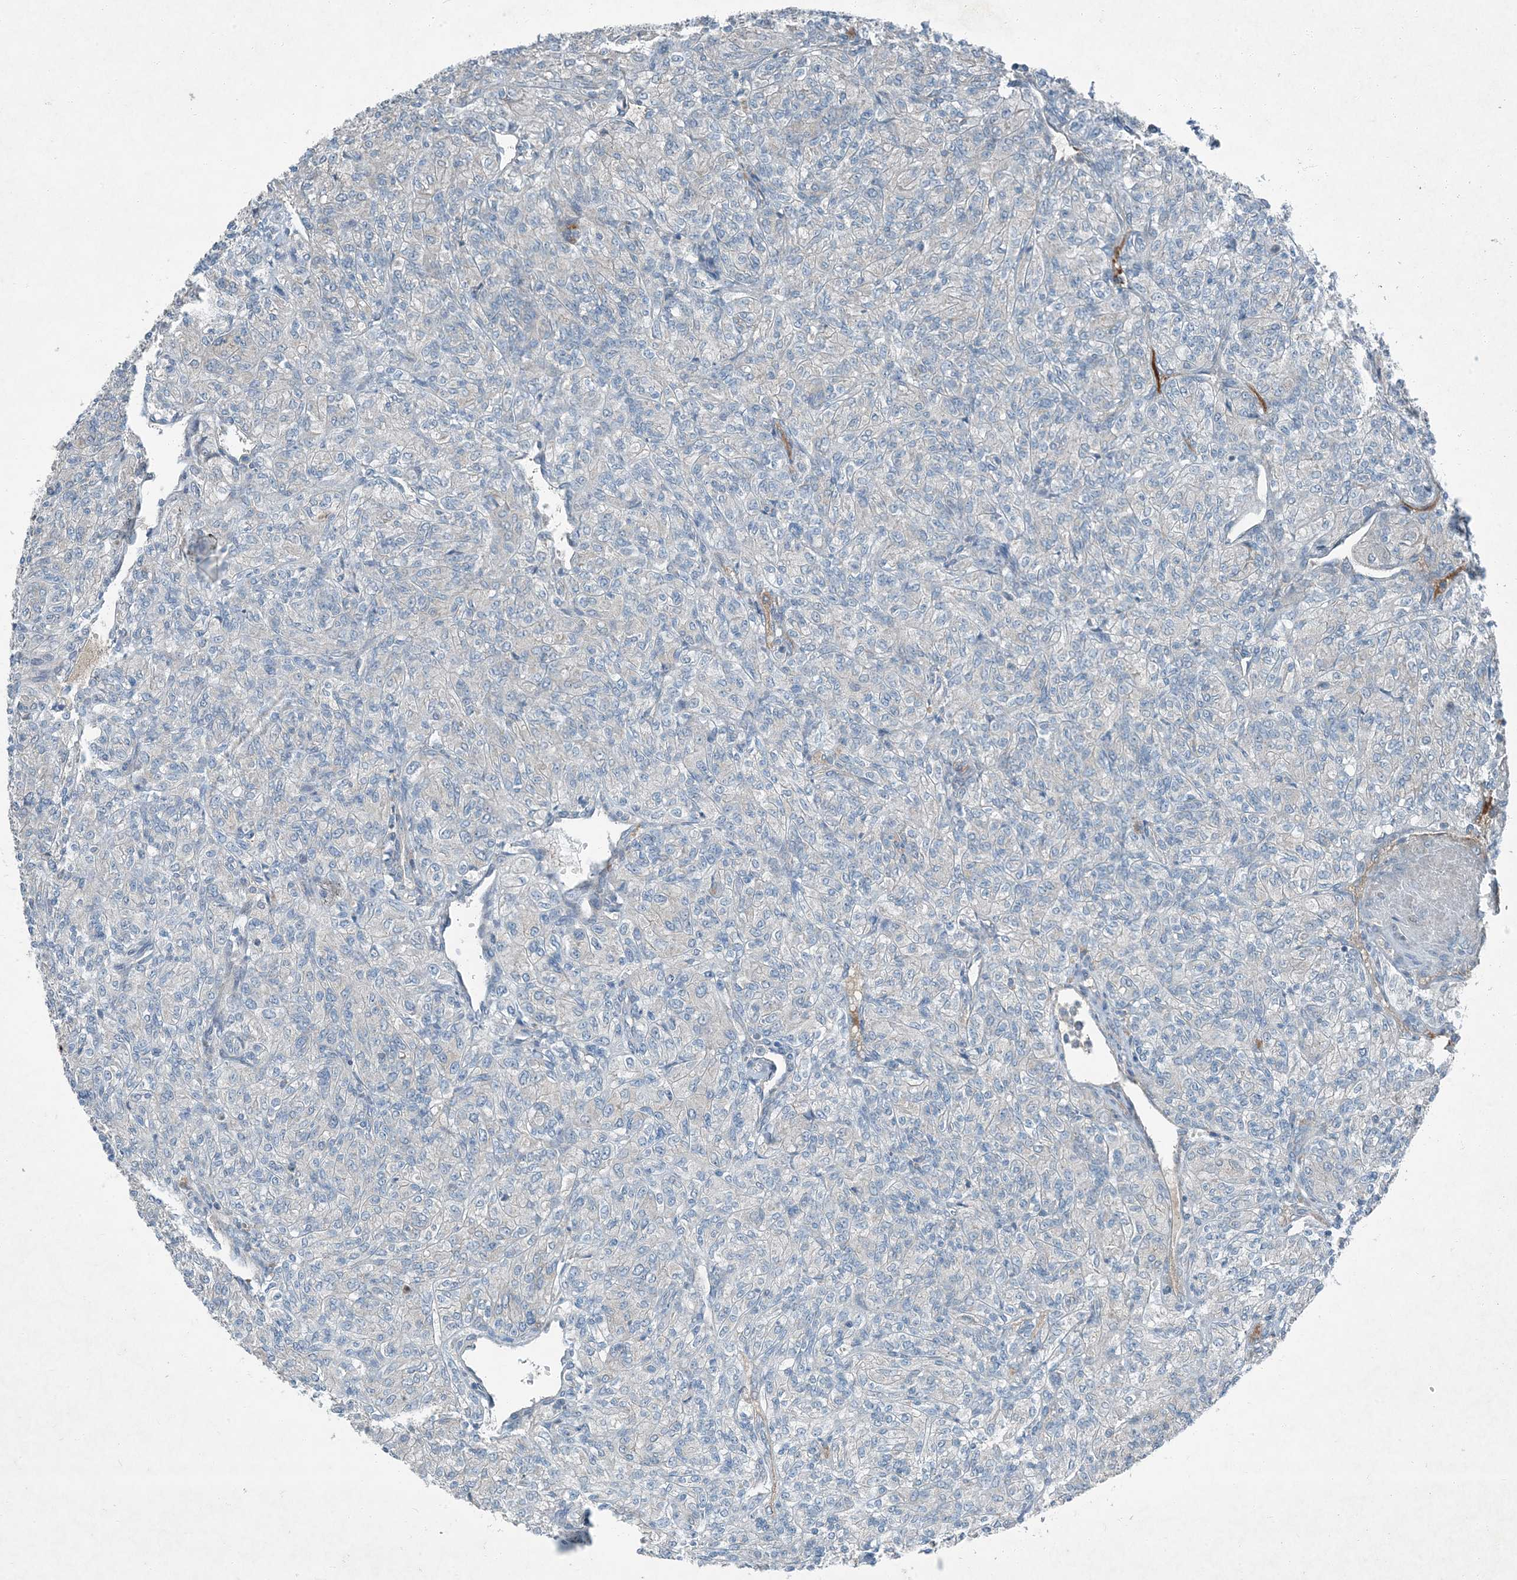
{"staining": {"intensity": "negative", "quantity": "none", "location": "none"}, "tissue": "renal cancer", "cell_type": "Tumor cells", "image_type": "cancer", "snomed": [{"axis": "morphology", "description": "Adenocarcinoma, NOS"}, {"axis": "topography", "description": "Kidney"}], "caption": "Immunohistochemistry of adenocarcinoma (renal) shows no expression in tumor cells.", "gene": "APOM", "patient": {"sex": "male", "age": 77}}